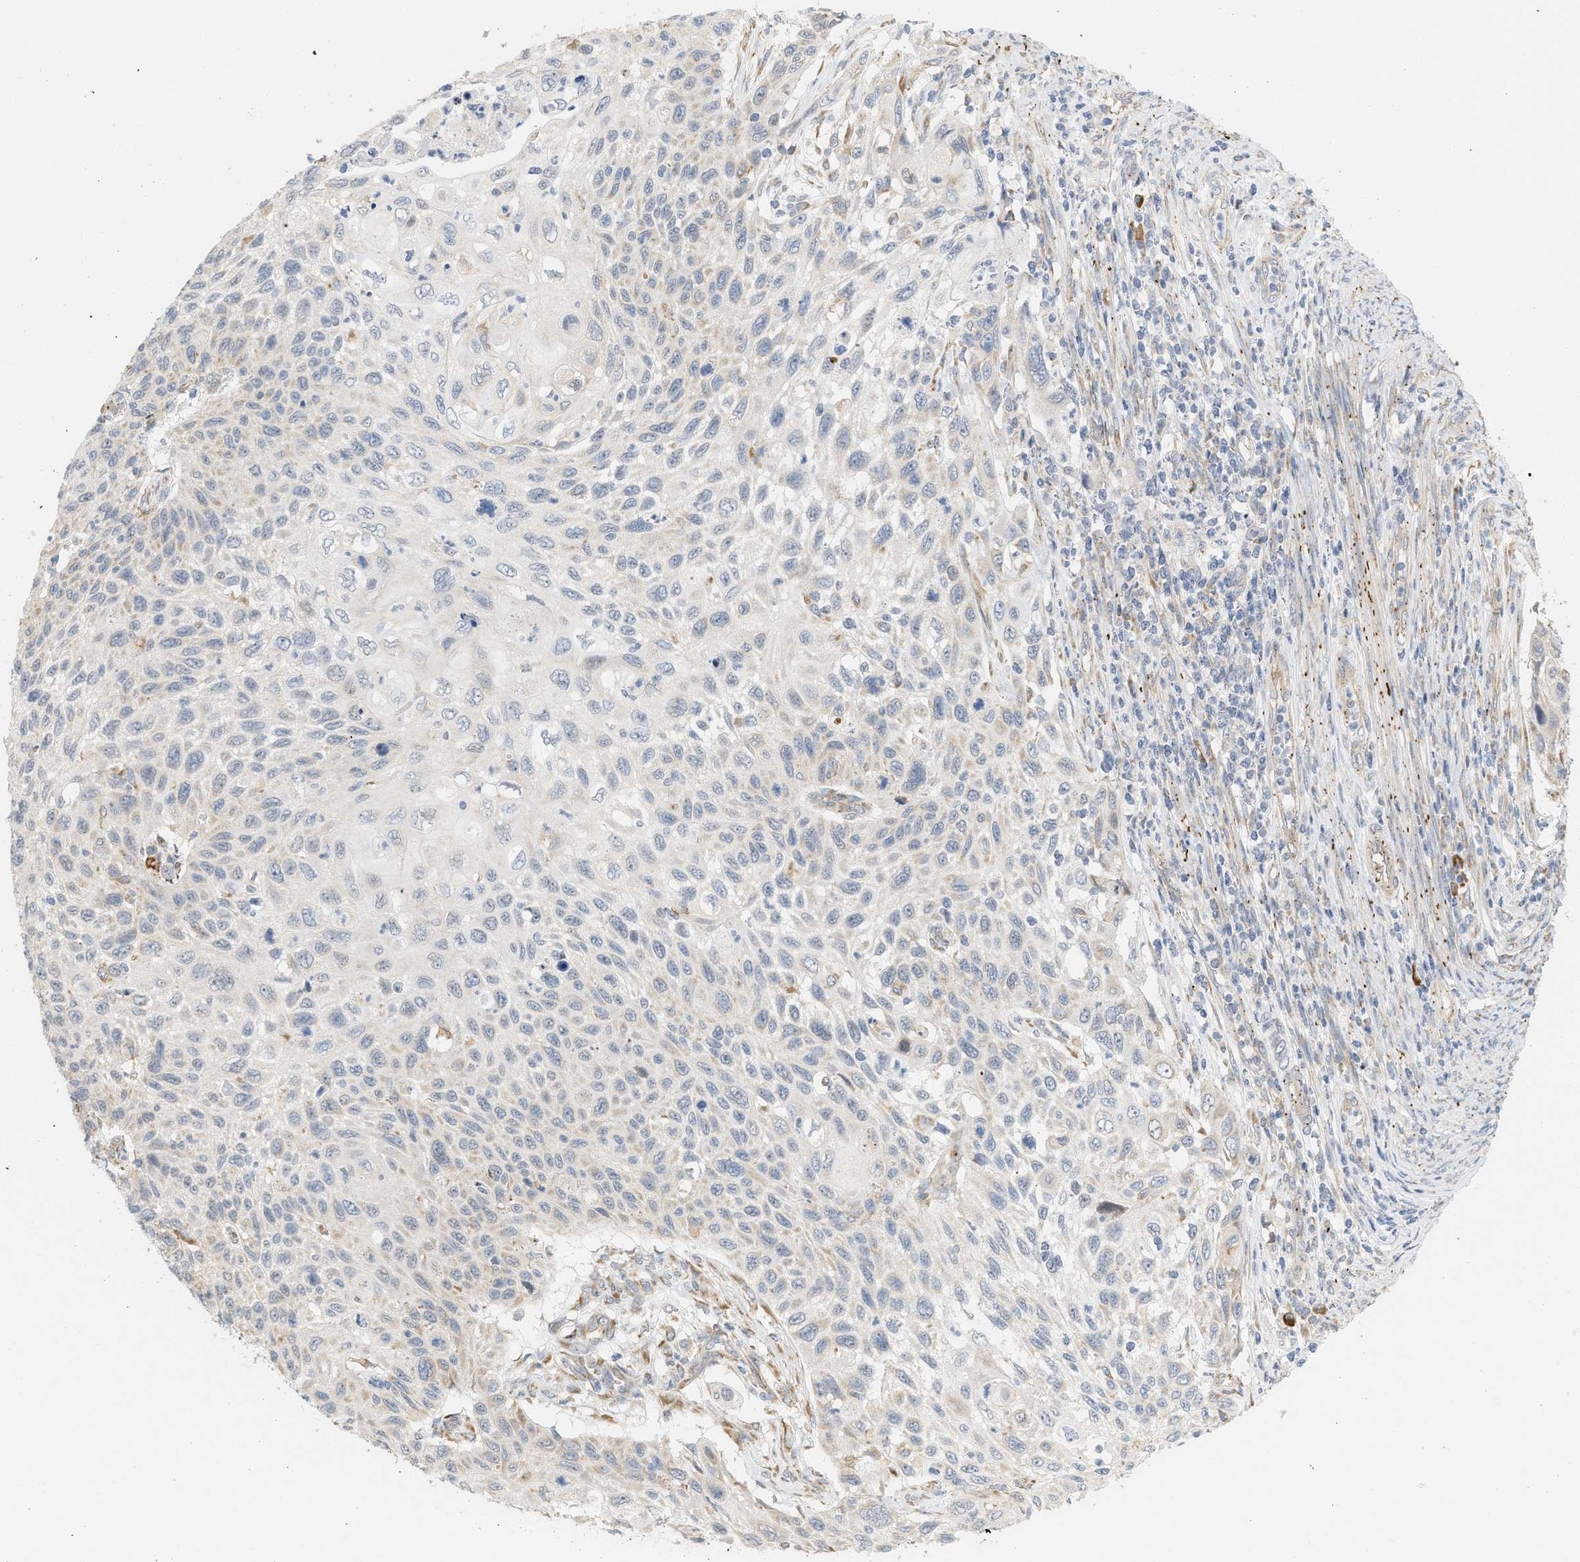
{"staining": {"intensity": "negative", "quantity": "none", "location": "none"}, "tissue": "cervical cancer", "cell_type": "Tumor cells", "image_type": "cancer", "snomed": [{"axis": "morphology", "description": "Squamous cell carcinoma, NOS"}, {"axis": "topography", "description": "Cervix"}], "caption": "Immunohistochemistry (IHC) histopathology image of neoplastic tissue: human squamous cell carcinoma (cervical) stained with DAB (3,3'-diaminobenzidine) demonstrates no significant protein staining in tumor cells. Brightfield microscopy of immunohistochemistry (IHC) stained with DAB (brown) and hematoxylin (blue), captured at high magnification.", "gene": "SVOP", "patient": {"sex": "female", "age": 70}}